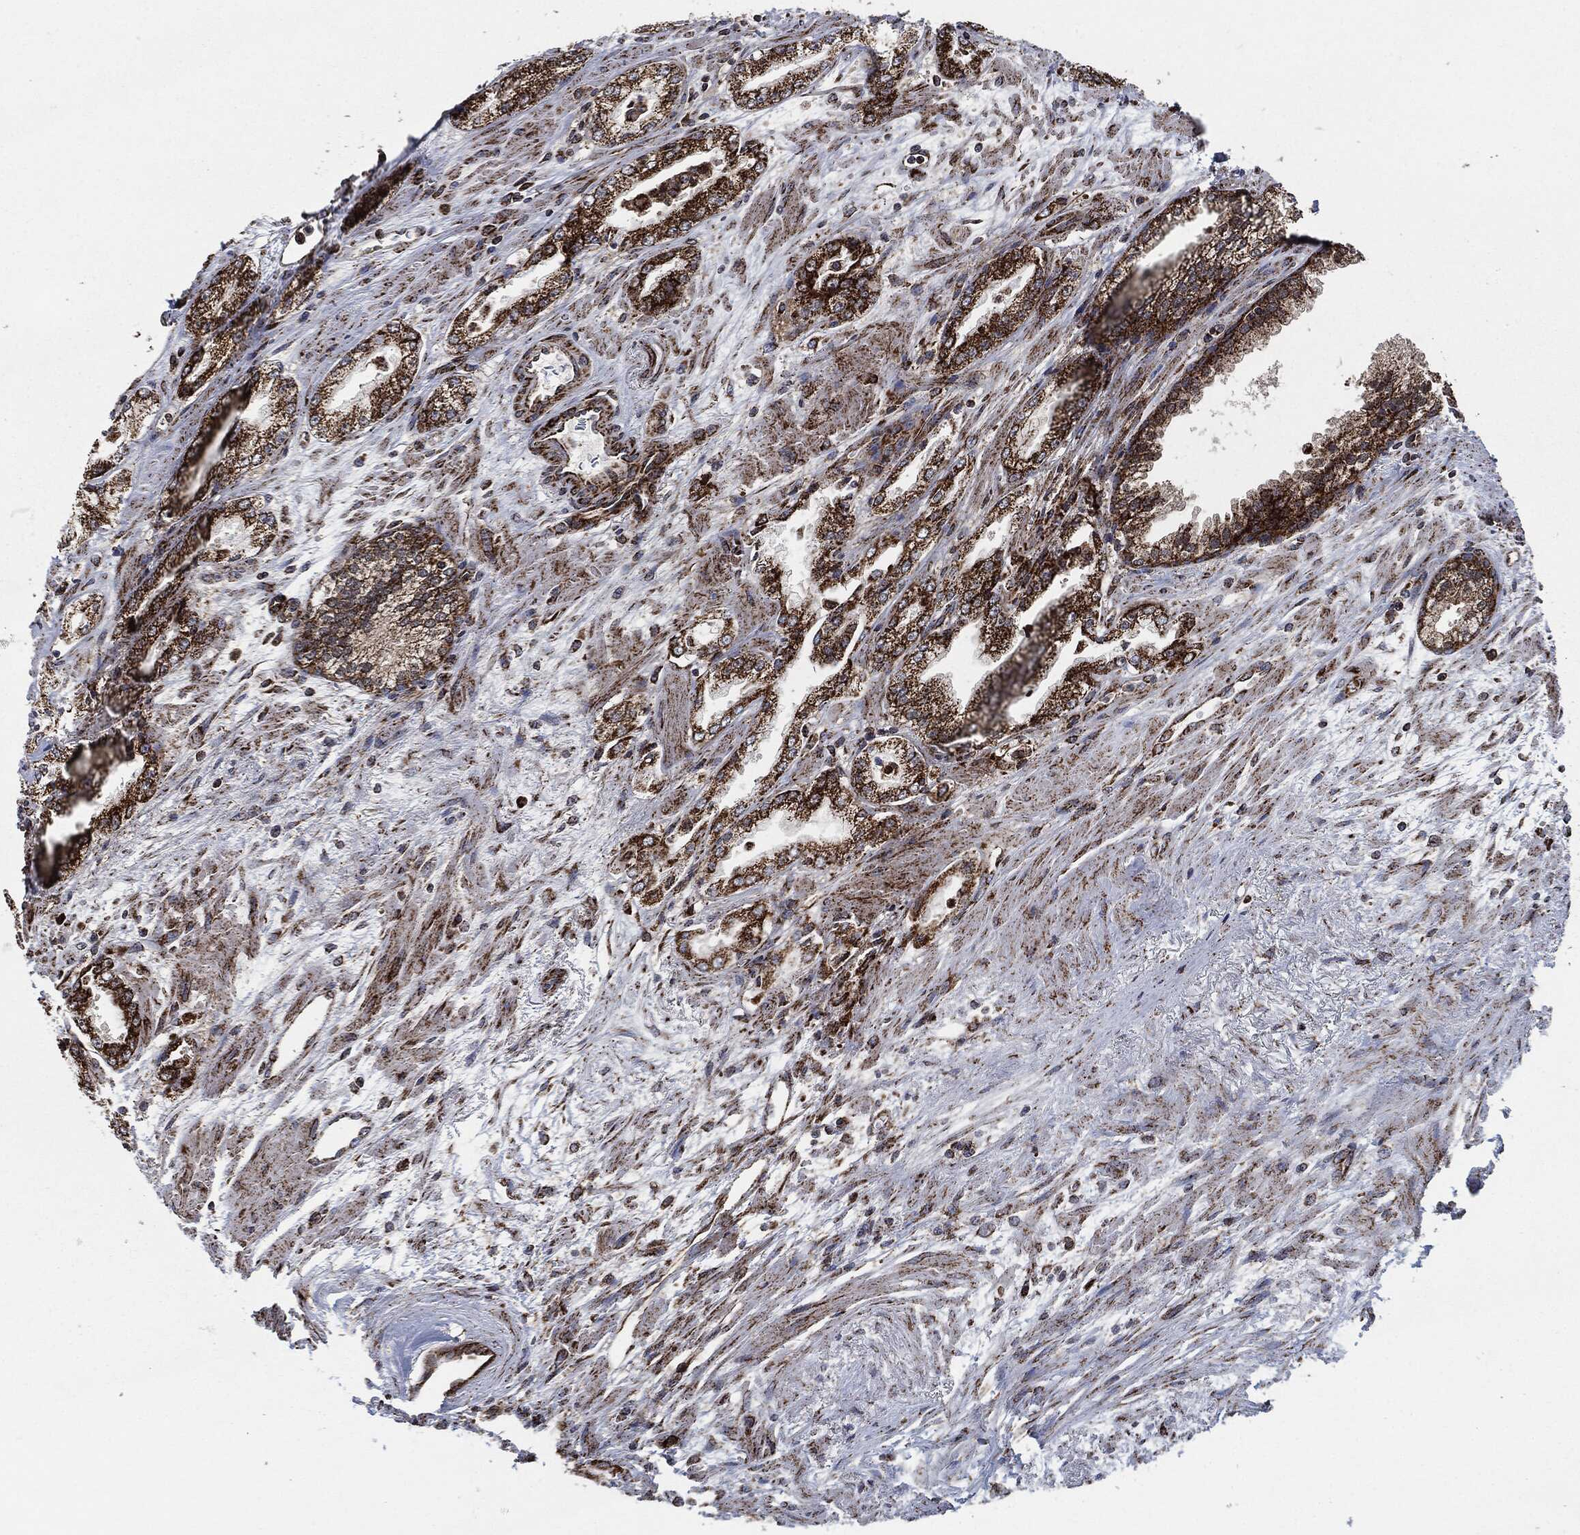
{"staining": {"intensity": "strong", "quantity": ">75%", "location": "cytoplasmic/membranous"}, "tissue": "prostate cancer", "cell_type": "Tumor cells", "image_type": "cancer", "snomed": [{"axis": "morphology", "description": "Adenocarcinoma, Medium grade"}, {"axis": "topography", "description": "Prostate"}], "caption": "Immunohistochemical staining of prostate cancer displays high levels of strong cytoplasmic/membranous positivity in approximately >75% of tumor cells.", "gene": "FH", "patient": {"sex": "male", "age": 71}}